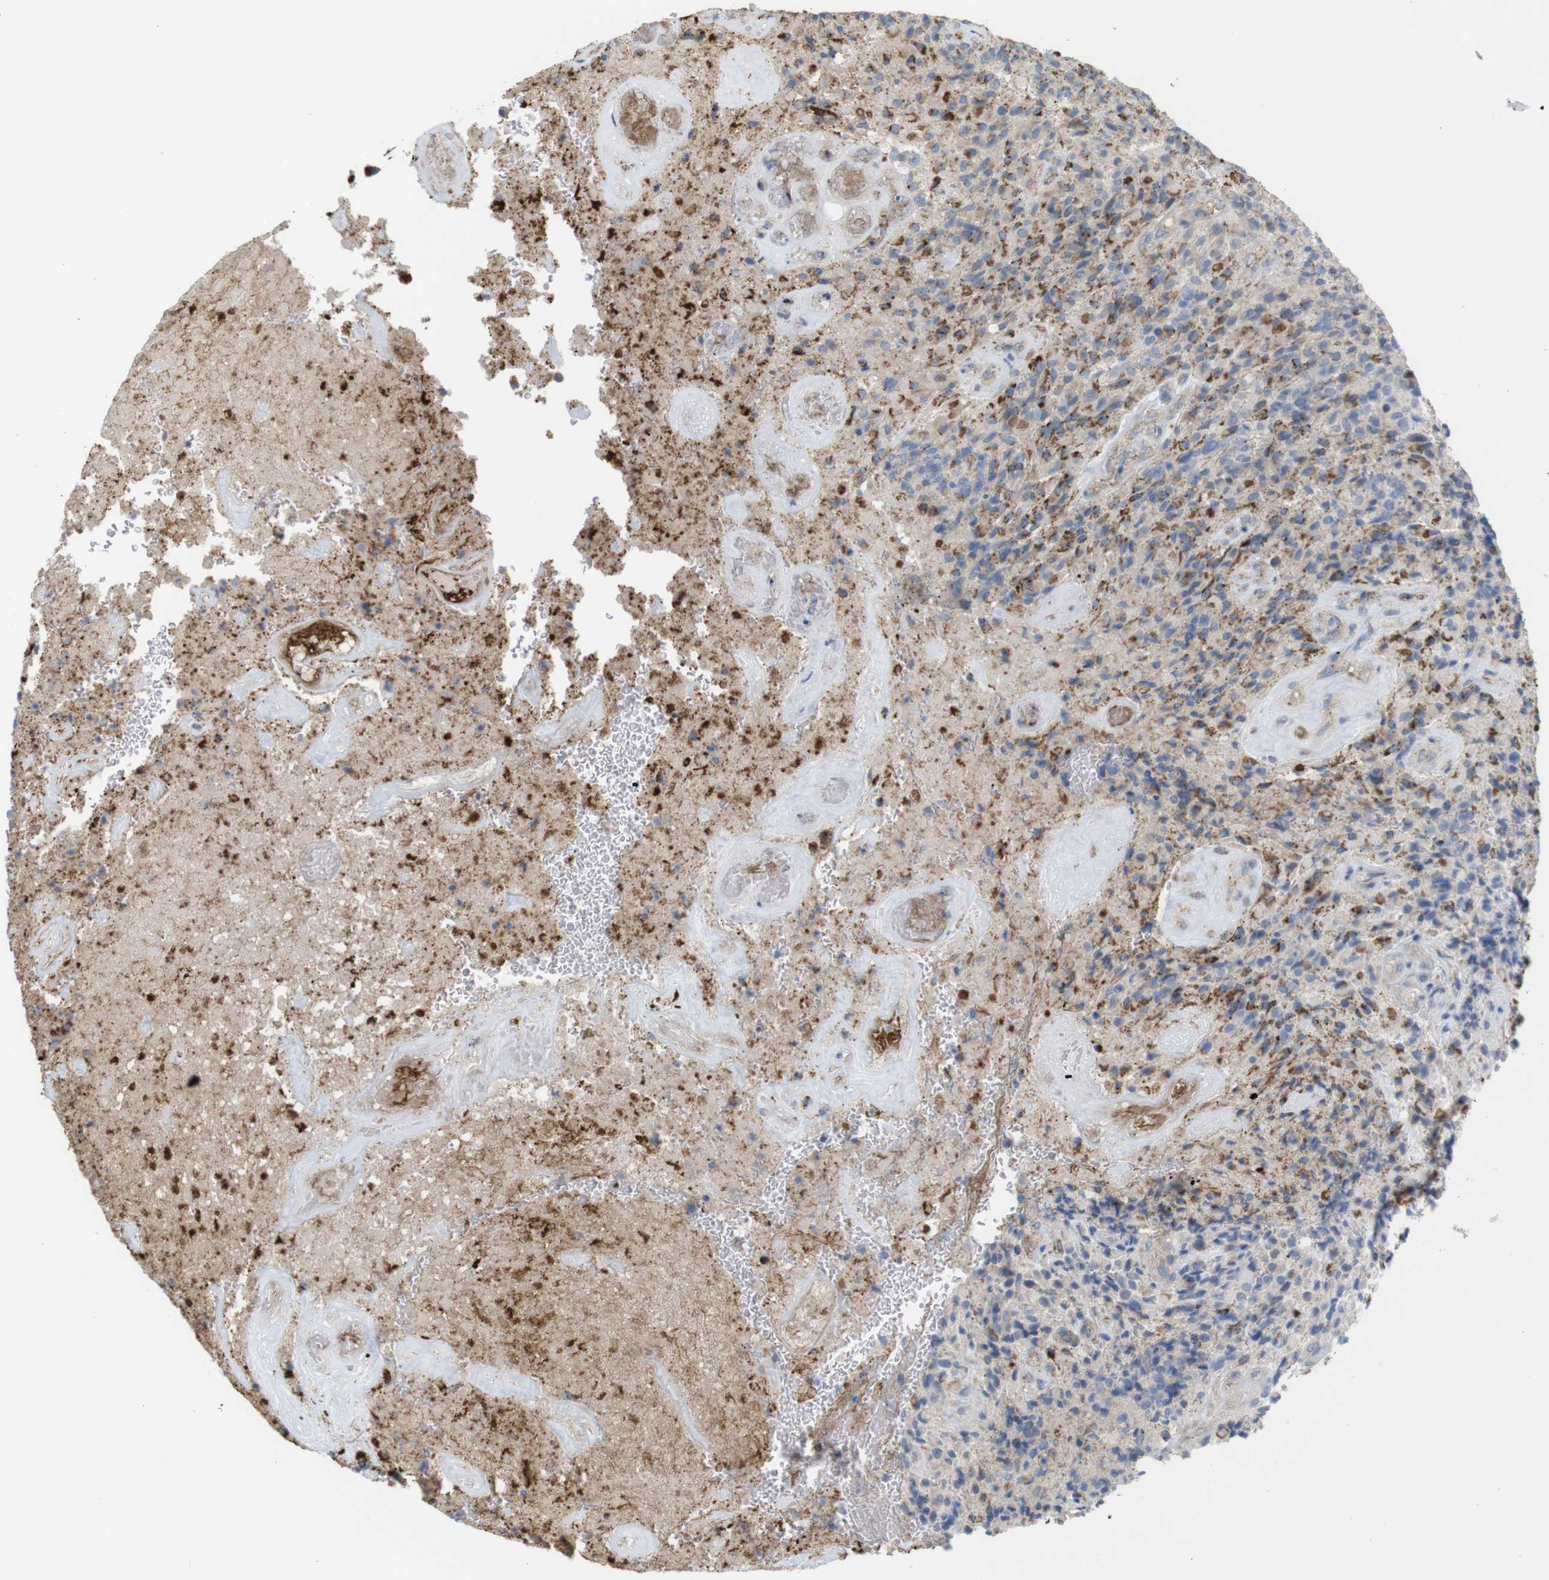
{"staining": {"intensity": "strong", "quantity": "<25%", "location": "cytoplasmic/membranous"}, "tissue": "glioma", "cell_type": "Tumor cells", "image_type": "cancer", "snomed": [{"axis": "morphology", "description": "Glioma, malignant, High grade"}, {"axis": "topography", "description": "Brain"}], "caption": "Malignant glioma (high-grade) stained with IHC demonstrates strong cytoplasmic/membranous expression in about <25% of tumor cells.", "gene": "PTPRR", "patient": {"sex": "male", "age": 71}}